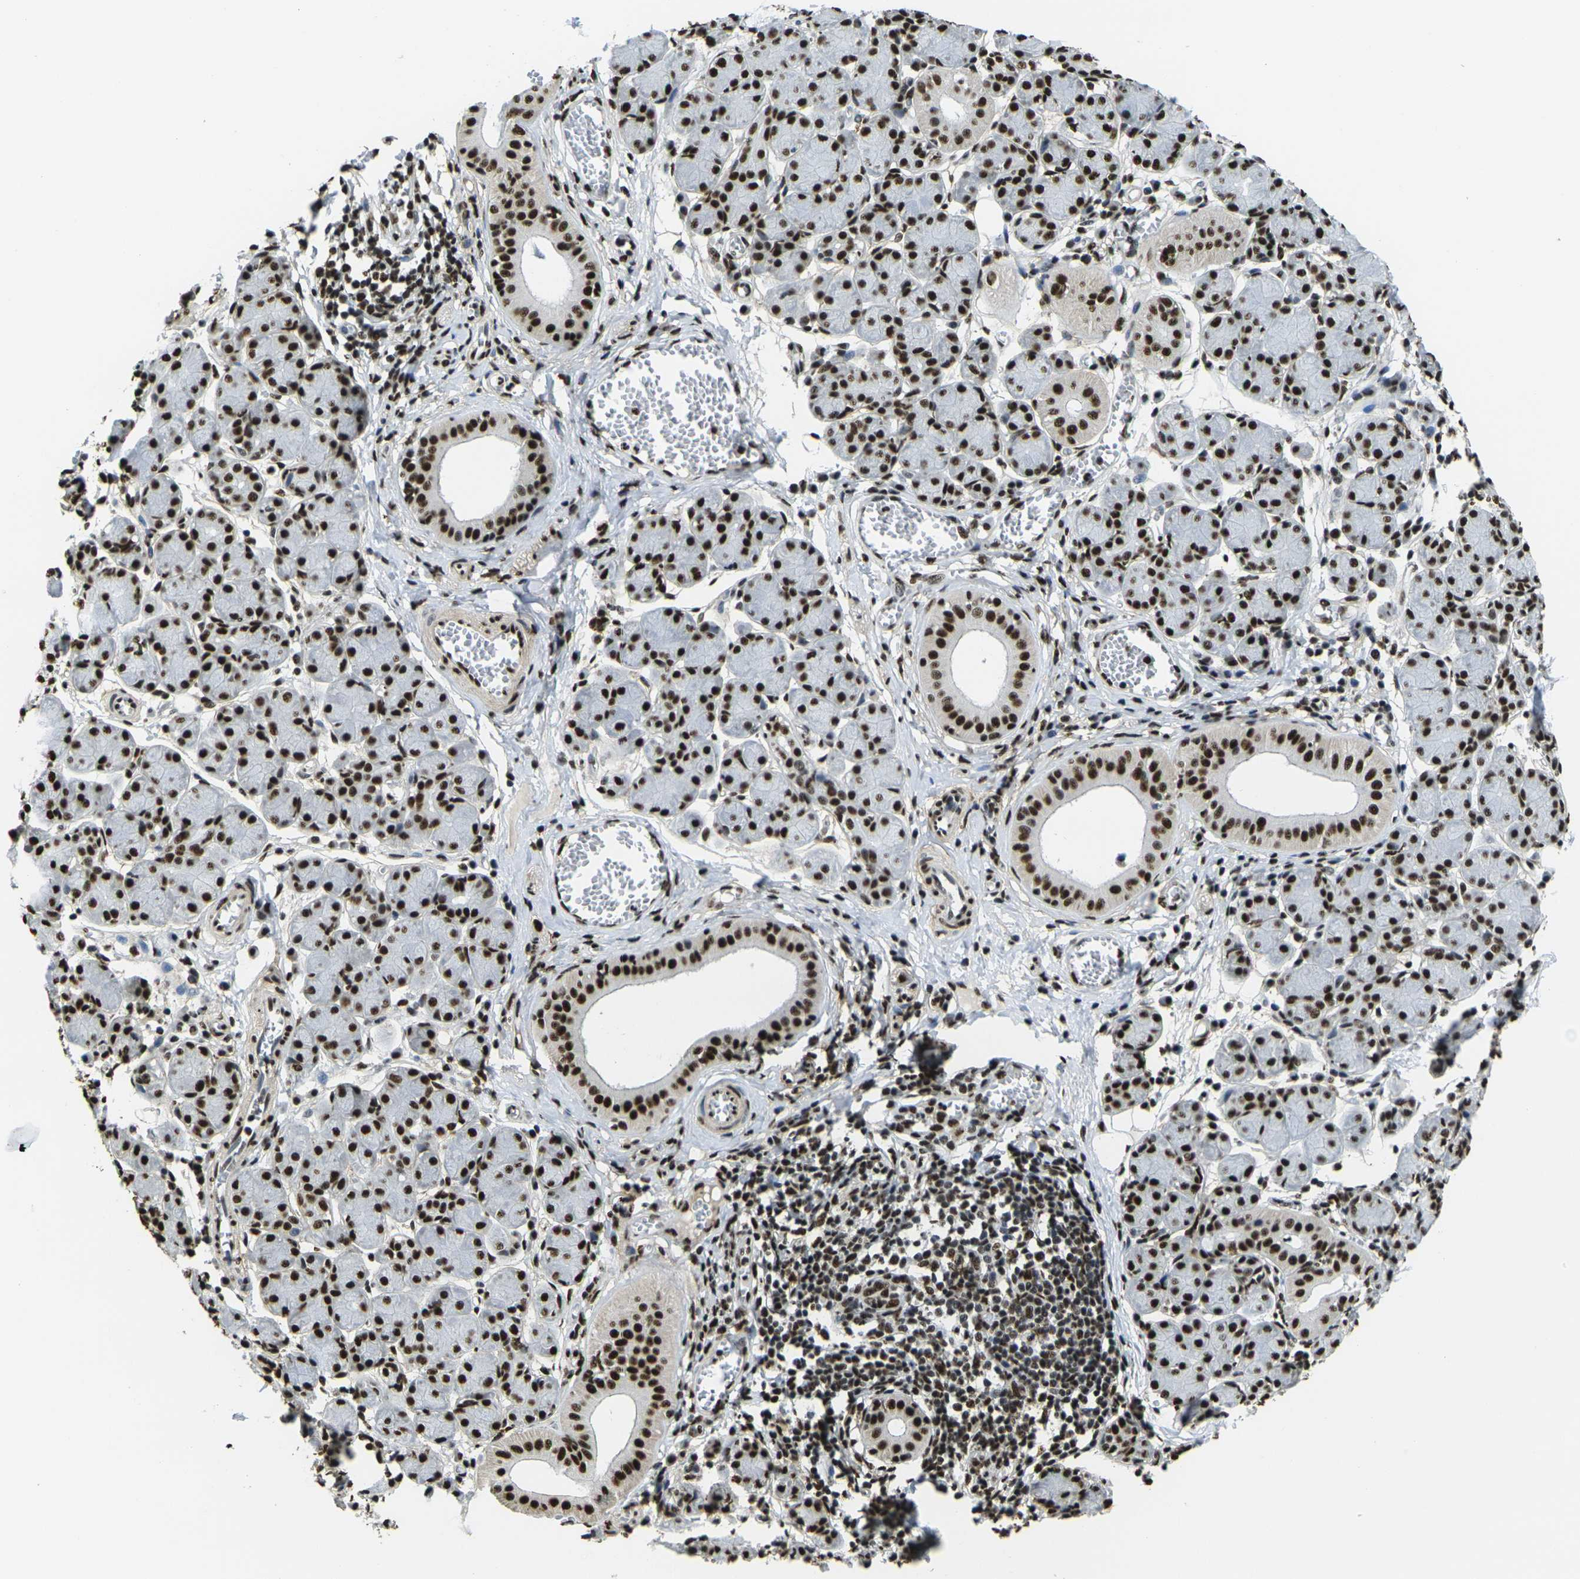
{"staining": {"intensity": "strong", "quantity": ">75%", "location": "nuclear"}, "tissue": "salivary gland", "cell_type": "Glandular cells", "image_type": "normal", "snomed": [{"axis": "morphology", "description": "Normal tissue, NOS"}, {"axis": "morphology", "description": "Inflammation, NOS"}, {"axis": "topography", "description": "Lymph node"}, {"axis": "topography", "description": "Salivary gland"}], "caption": "Immunohistochemical staining of normal salivary gland exhibits strong nuclear protein positivity in about >75% of glandular cells.", "gene": "SMARCC1", "patient": {"sex": "male", "age": 3}}